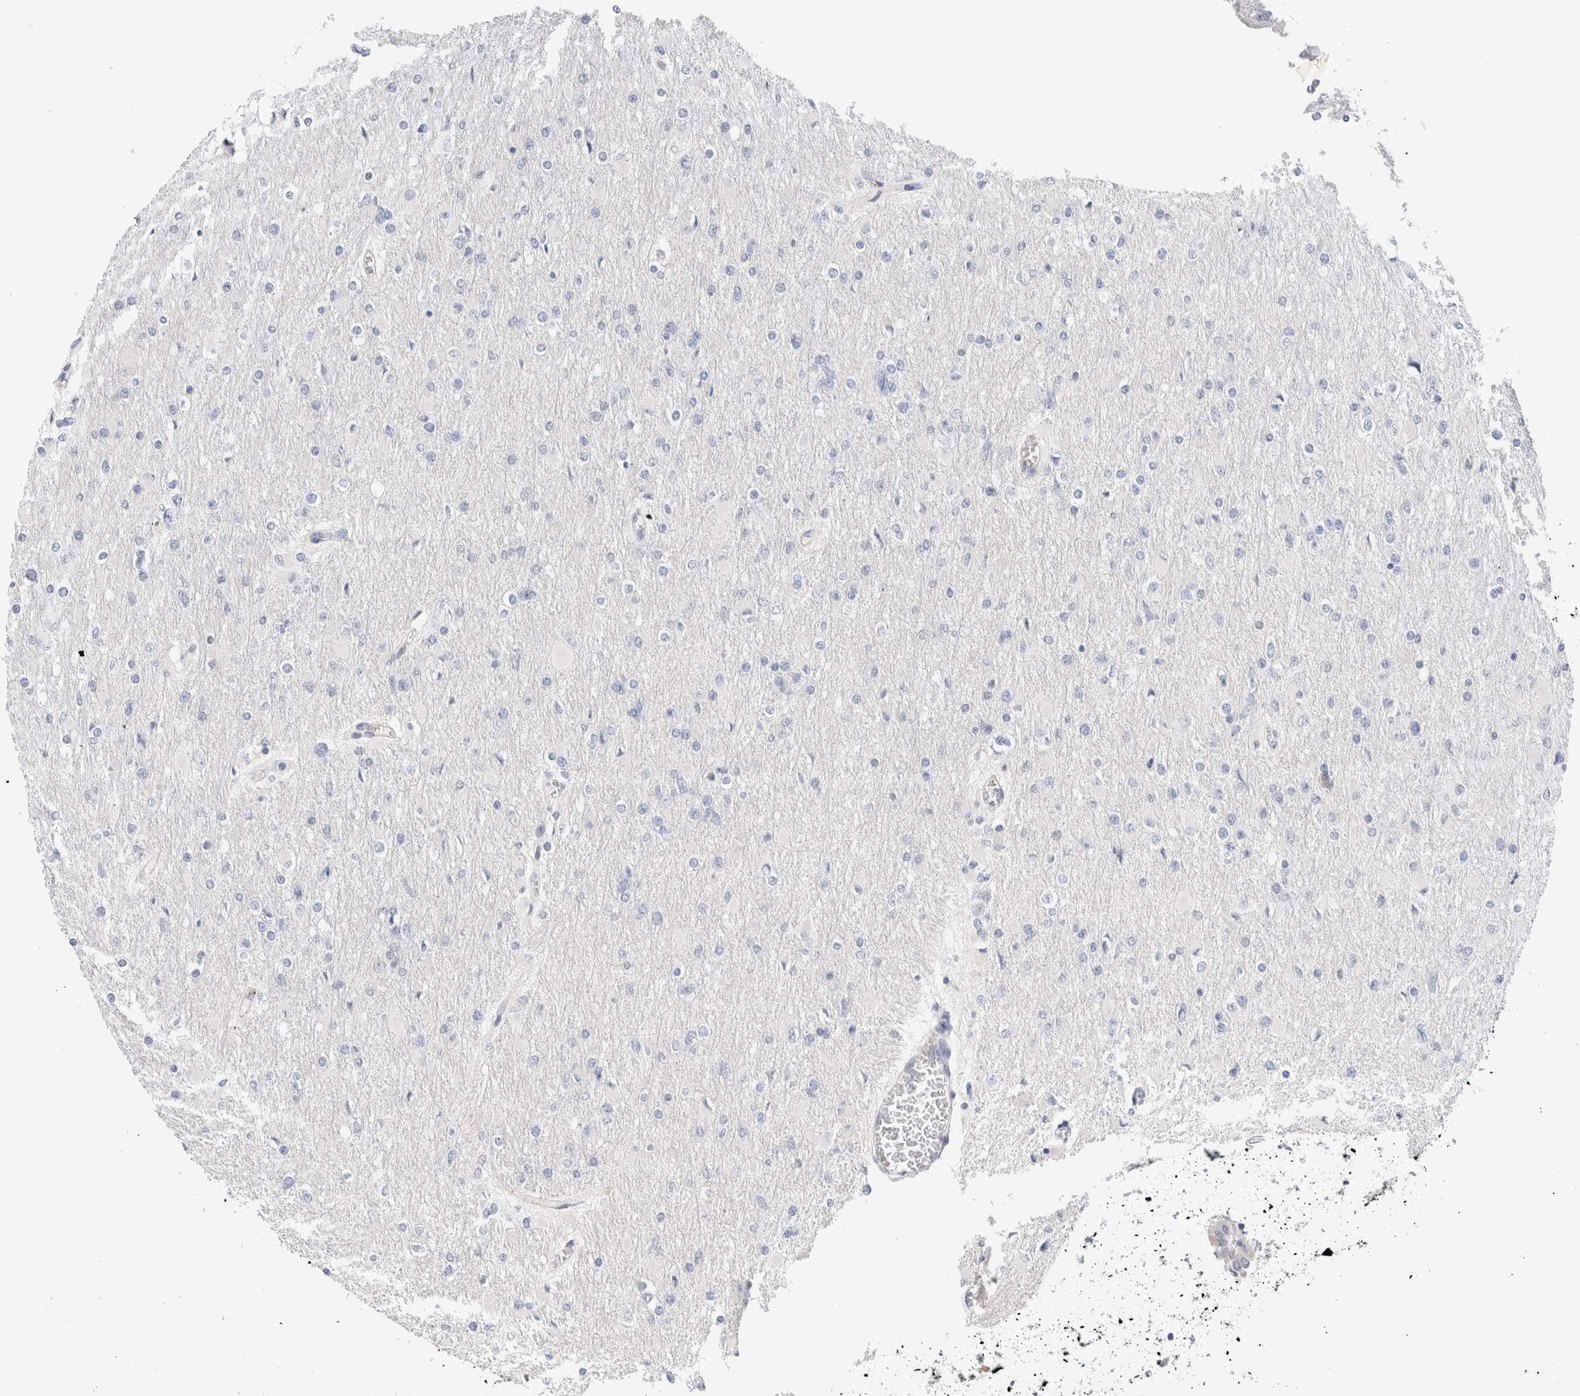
{"staining": {"intensity": "negative", "quantity": "none", "location": "none"}, "tissue": "glioma", "cell_type": "Tumor cells", "image_type": "cancer", "snomed": [{"axis": "morphology", "description": "Glioma, malignant, High grade"}, {"axis": "topography", "description": "Cerebral cortex"}], "caption": "Immunohistochemical staining of malignant glioma (high-grade) displays no significant positivity in tumor cells.", "gene": "ECHDC2", "patient": {"sex": "female", "age": 36}}